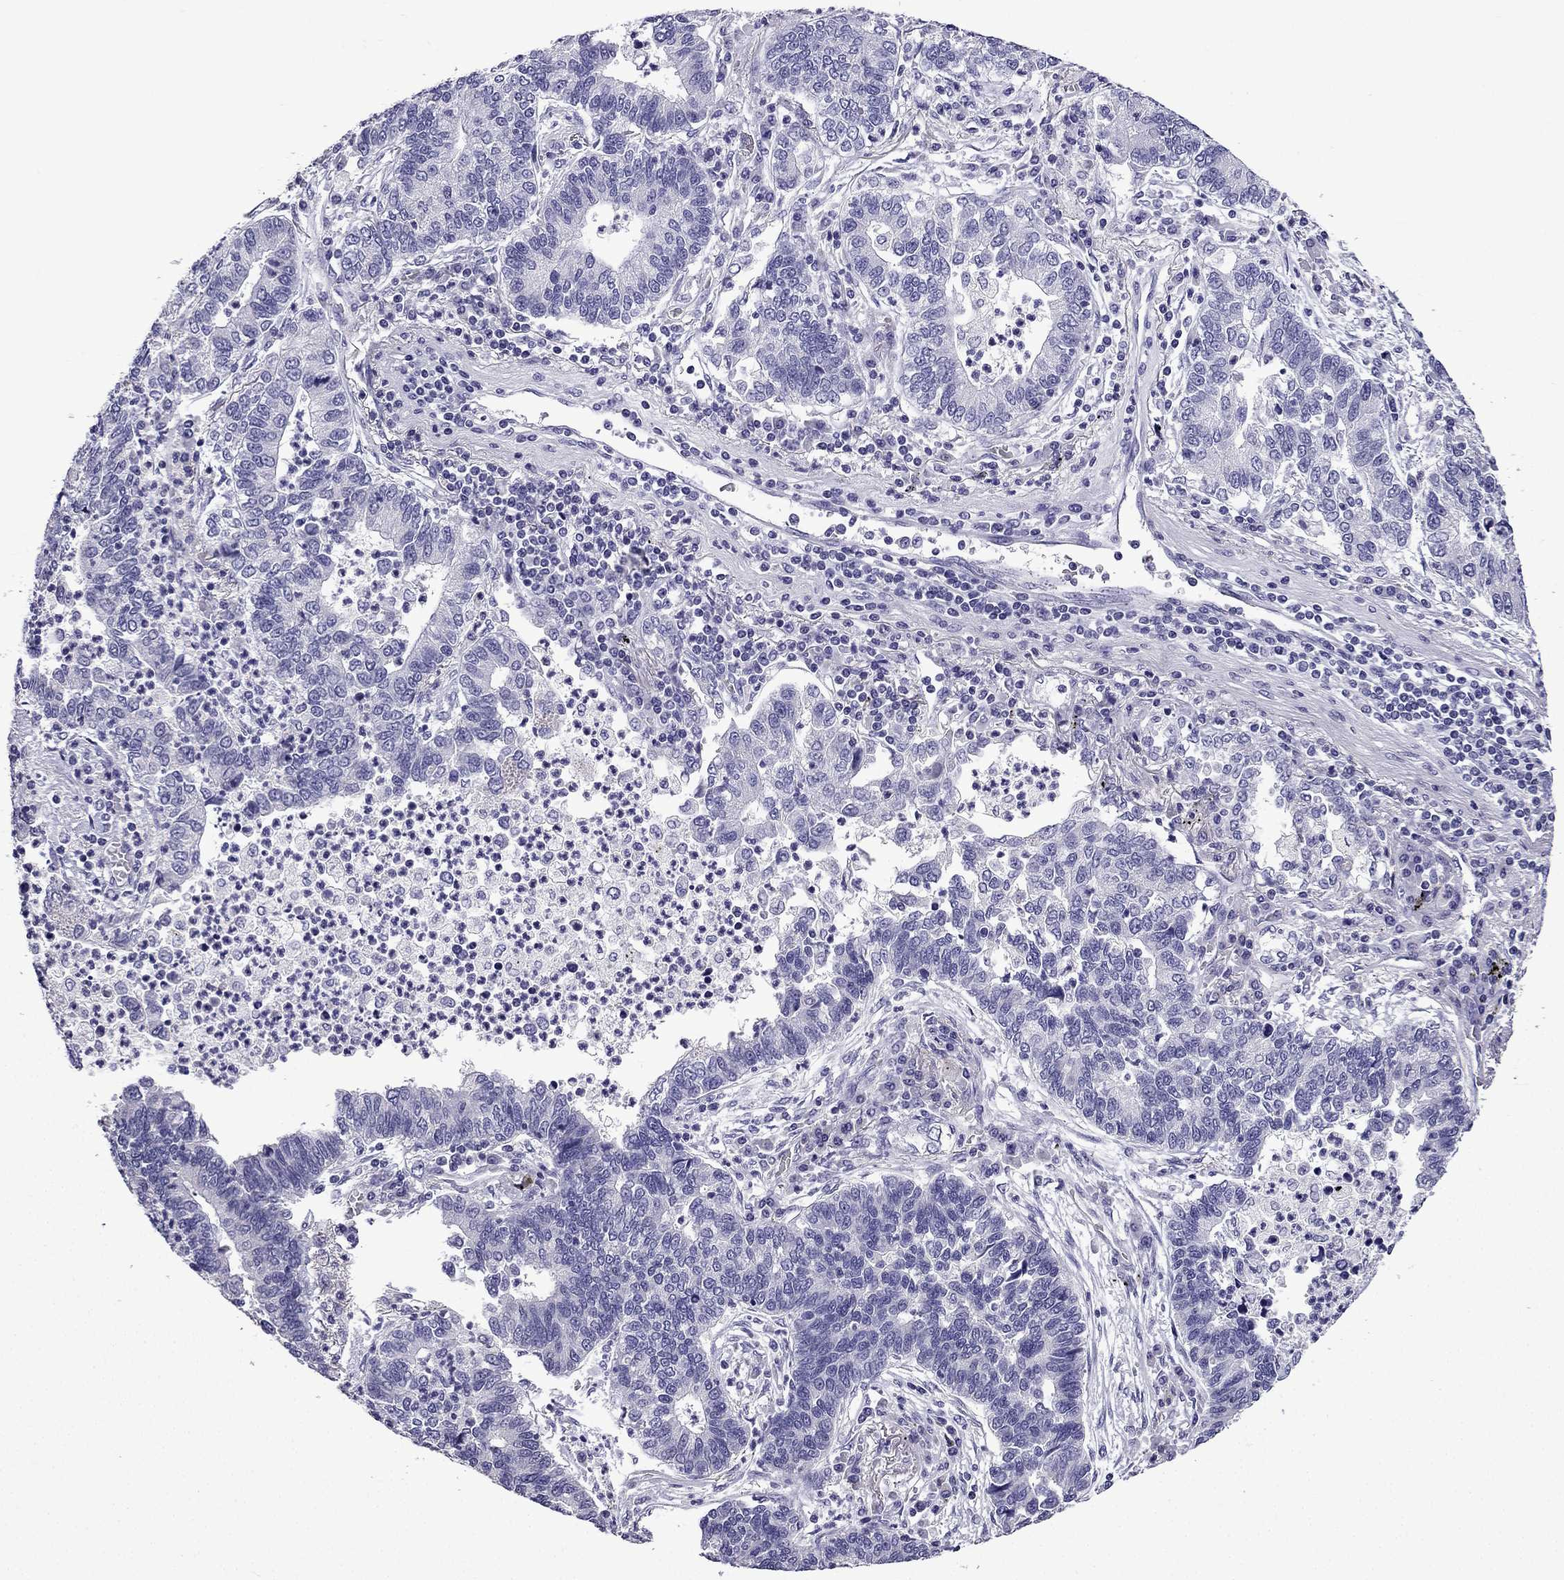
{"staining": {"intensity": "negative", "quantity": "none", "location": "none"}, "tissue": "lung cancer", "cell_type": "Tumor cells", "image_type": "cancer", "snomed": [{"axis": "morphology", "description": "Adenocarcinoma, NOS"}, {"axis": "topography", "description": "Lung"}], "caption": "Immunohistochemistry image of lung adenocarcinoma stained for a protein (brown), which demonstrates no expression in tumor cells.", "gene": "TTN", "patient": {"sex": "female", "age": 57}}